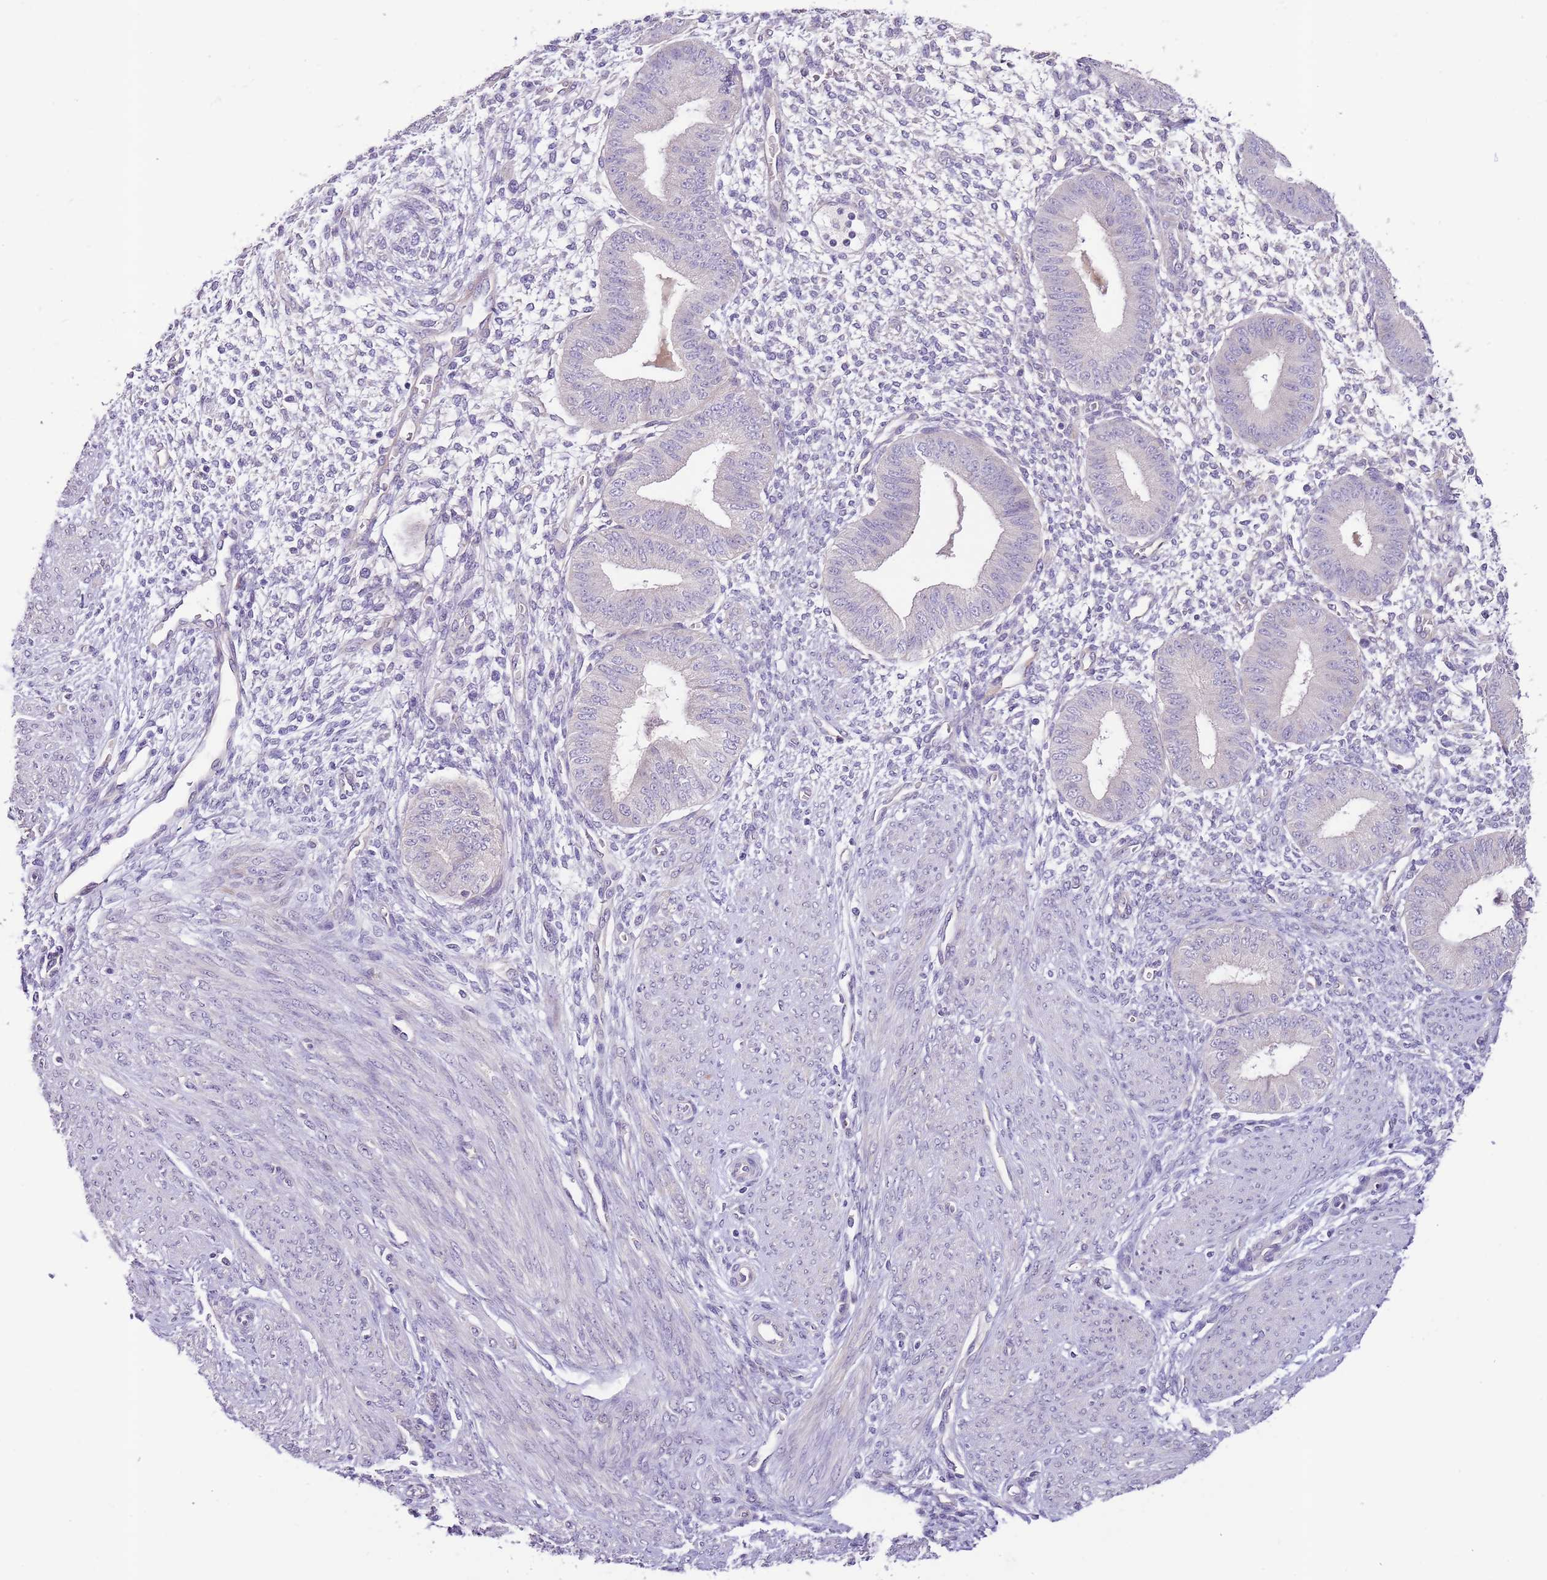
{"staining": {"intensity": "negative", "quantity": "none", "location": "none"}, "tissue": "endometrium", "cell_type": "Cells in endometrial stroma", "image_type": "normal", "snomed": [{"axis": "morphology", "description": "Normal tissue, NOS"}, {"axis": "topography", "description": "Endometrium"}], "caption": "DAB immunohistochemical staining of unremarkable human endometrium shows no significant staining in cells in endometrial stroma. The staining was performed using DAB to visualize the protein expression in brown, while the nuclei were stained in blue with hematoxylin (Magnification: 20x).", "gene": "ZNF658", "patient": {"sex": "female", "age": 49}}